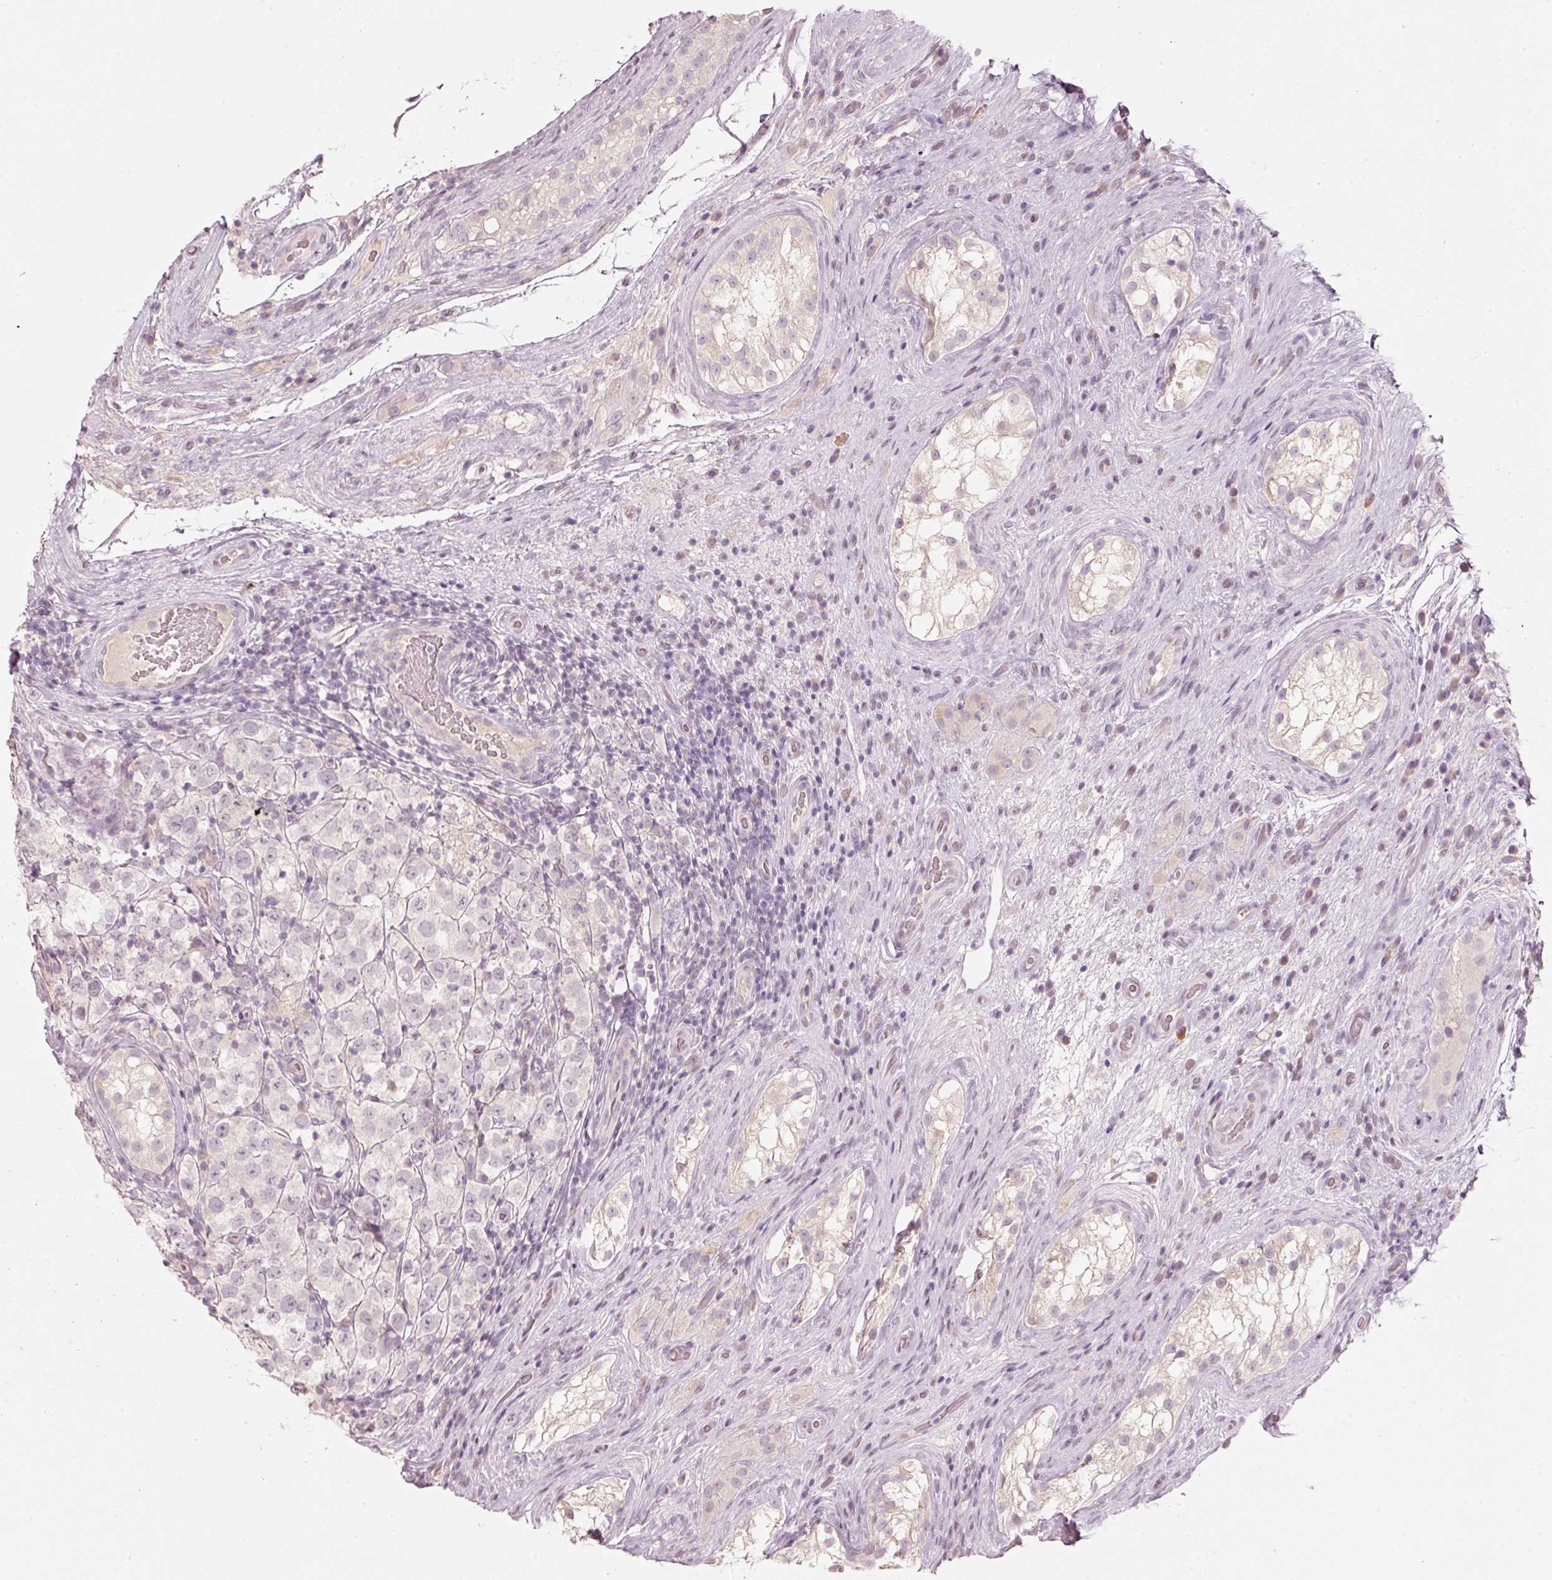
{"staining": {"intensity": "negative", "quantity": "none", "location": "none"}, "tissue": "testis cancer", "cell_type": "Tumor cells", "image_type": "cancer", "snomed": [{"axis": "morphology", "description": "Seminoma, NOS"}, {"axis": "morphology", "description": "Carcinoma, Embryonal, NOS"}, {"axis": "topography", "description": "Testis"}], "caption": "This is a photomicrograph of IHC staining of testis seminoma, which shows no positivity in tumor cells. The staining is performed using DAB brown chromogen with nuclei counter-stained in using hematoxylin.", "gene": "STEAP1", "patient": {"sex": "male", "age": 41}}